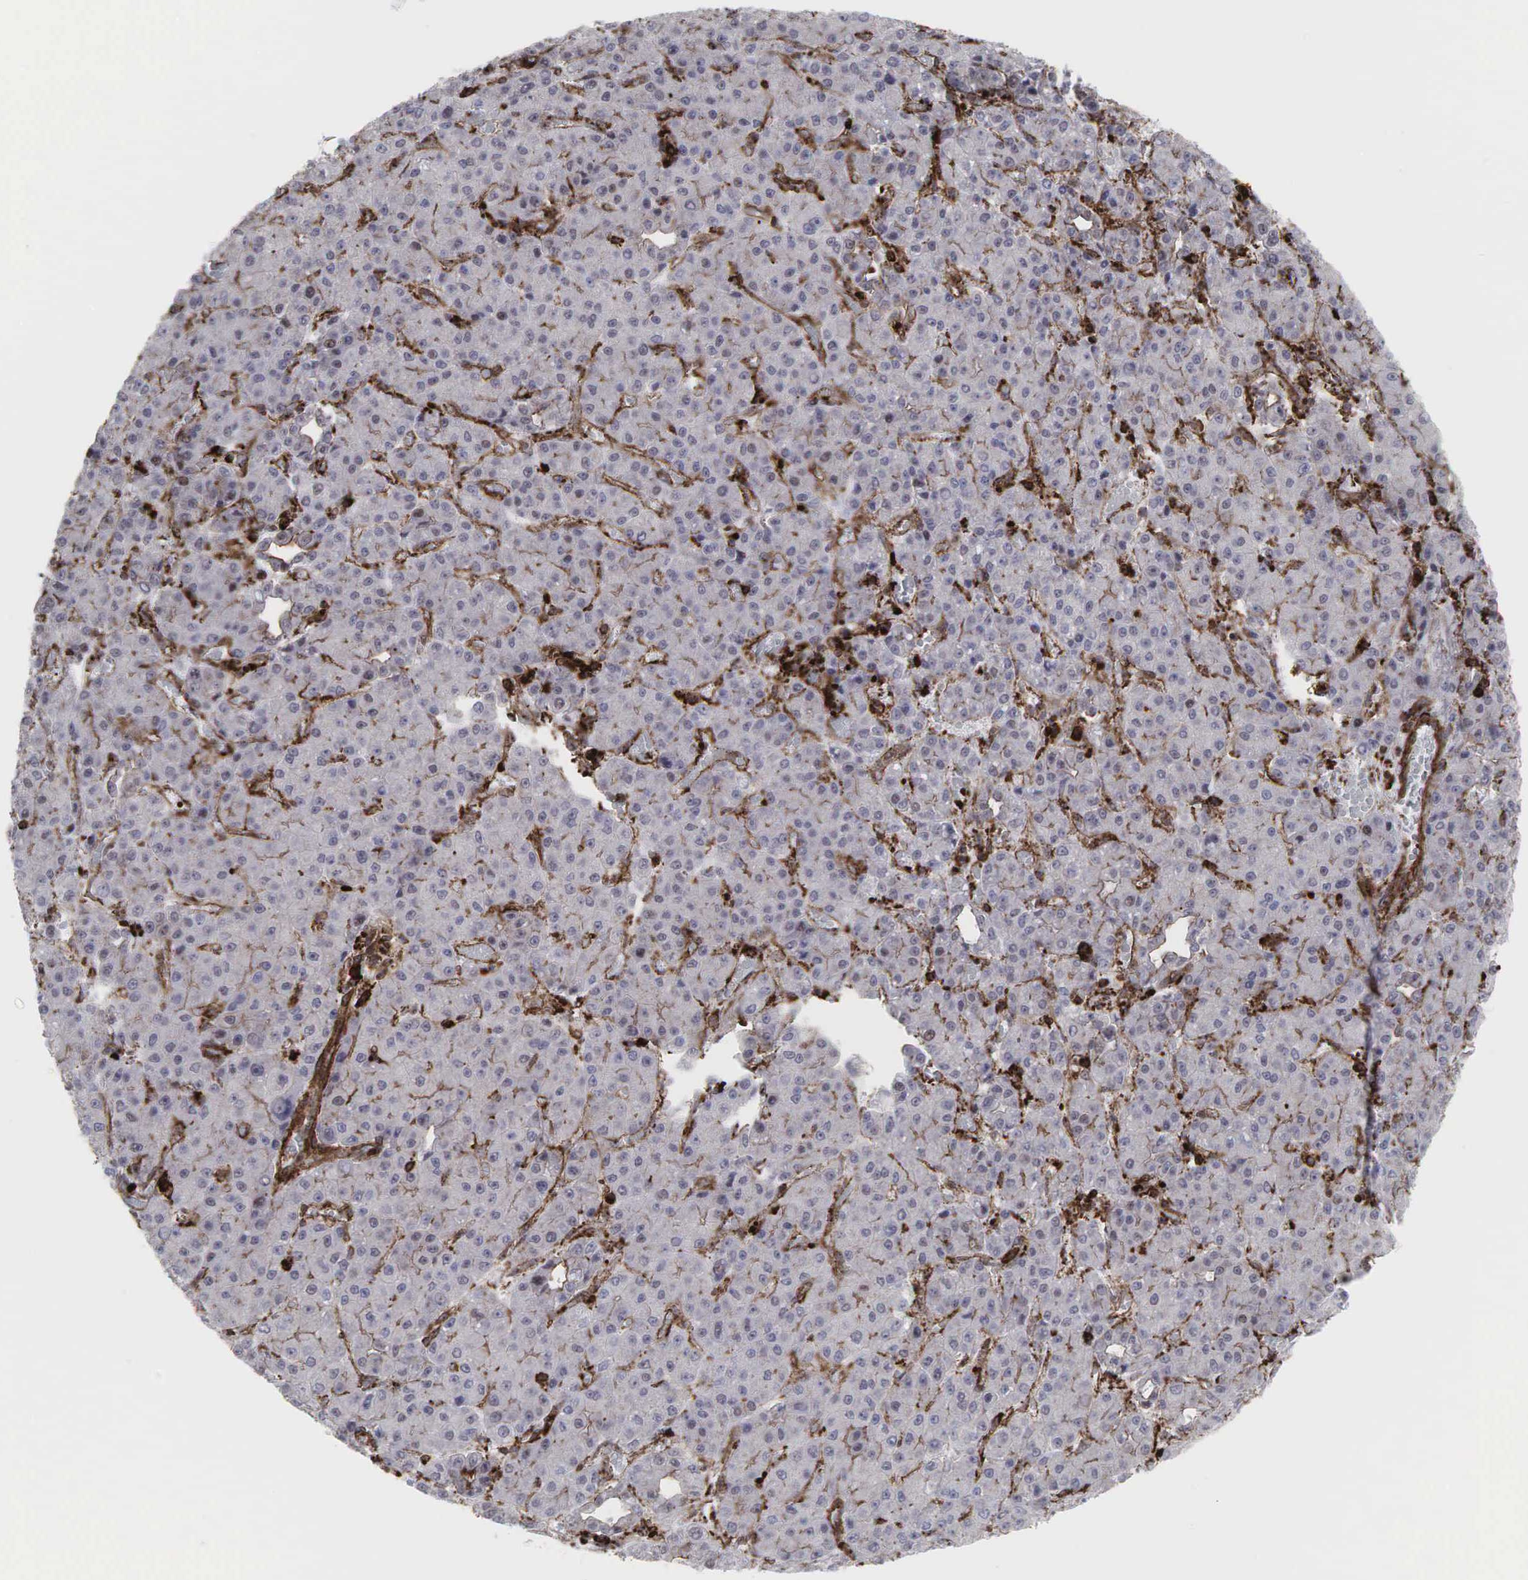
{"staining": {"intensity": "negative", "quantity": "none", "location": "none"}, "tissue": "liver cancer", "cell_type": "Tumor cells", "image_type": "cancer", "snomed": [{"axis": "morphology", "description": "Carcinoma, Hepatocellular, NOS"}, {"axis": "topography", "description": "Liver"}], "caption": "The micrograph demonstrates no significant expression in tumor cells of liver cancer.", "gene": "GPRASP1", "patient": {"sex": "male", "age": 69}}